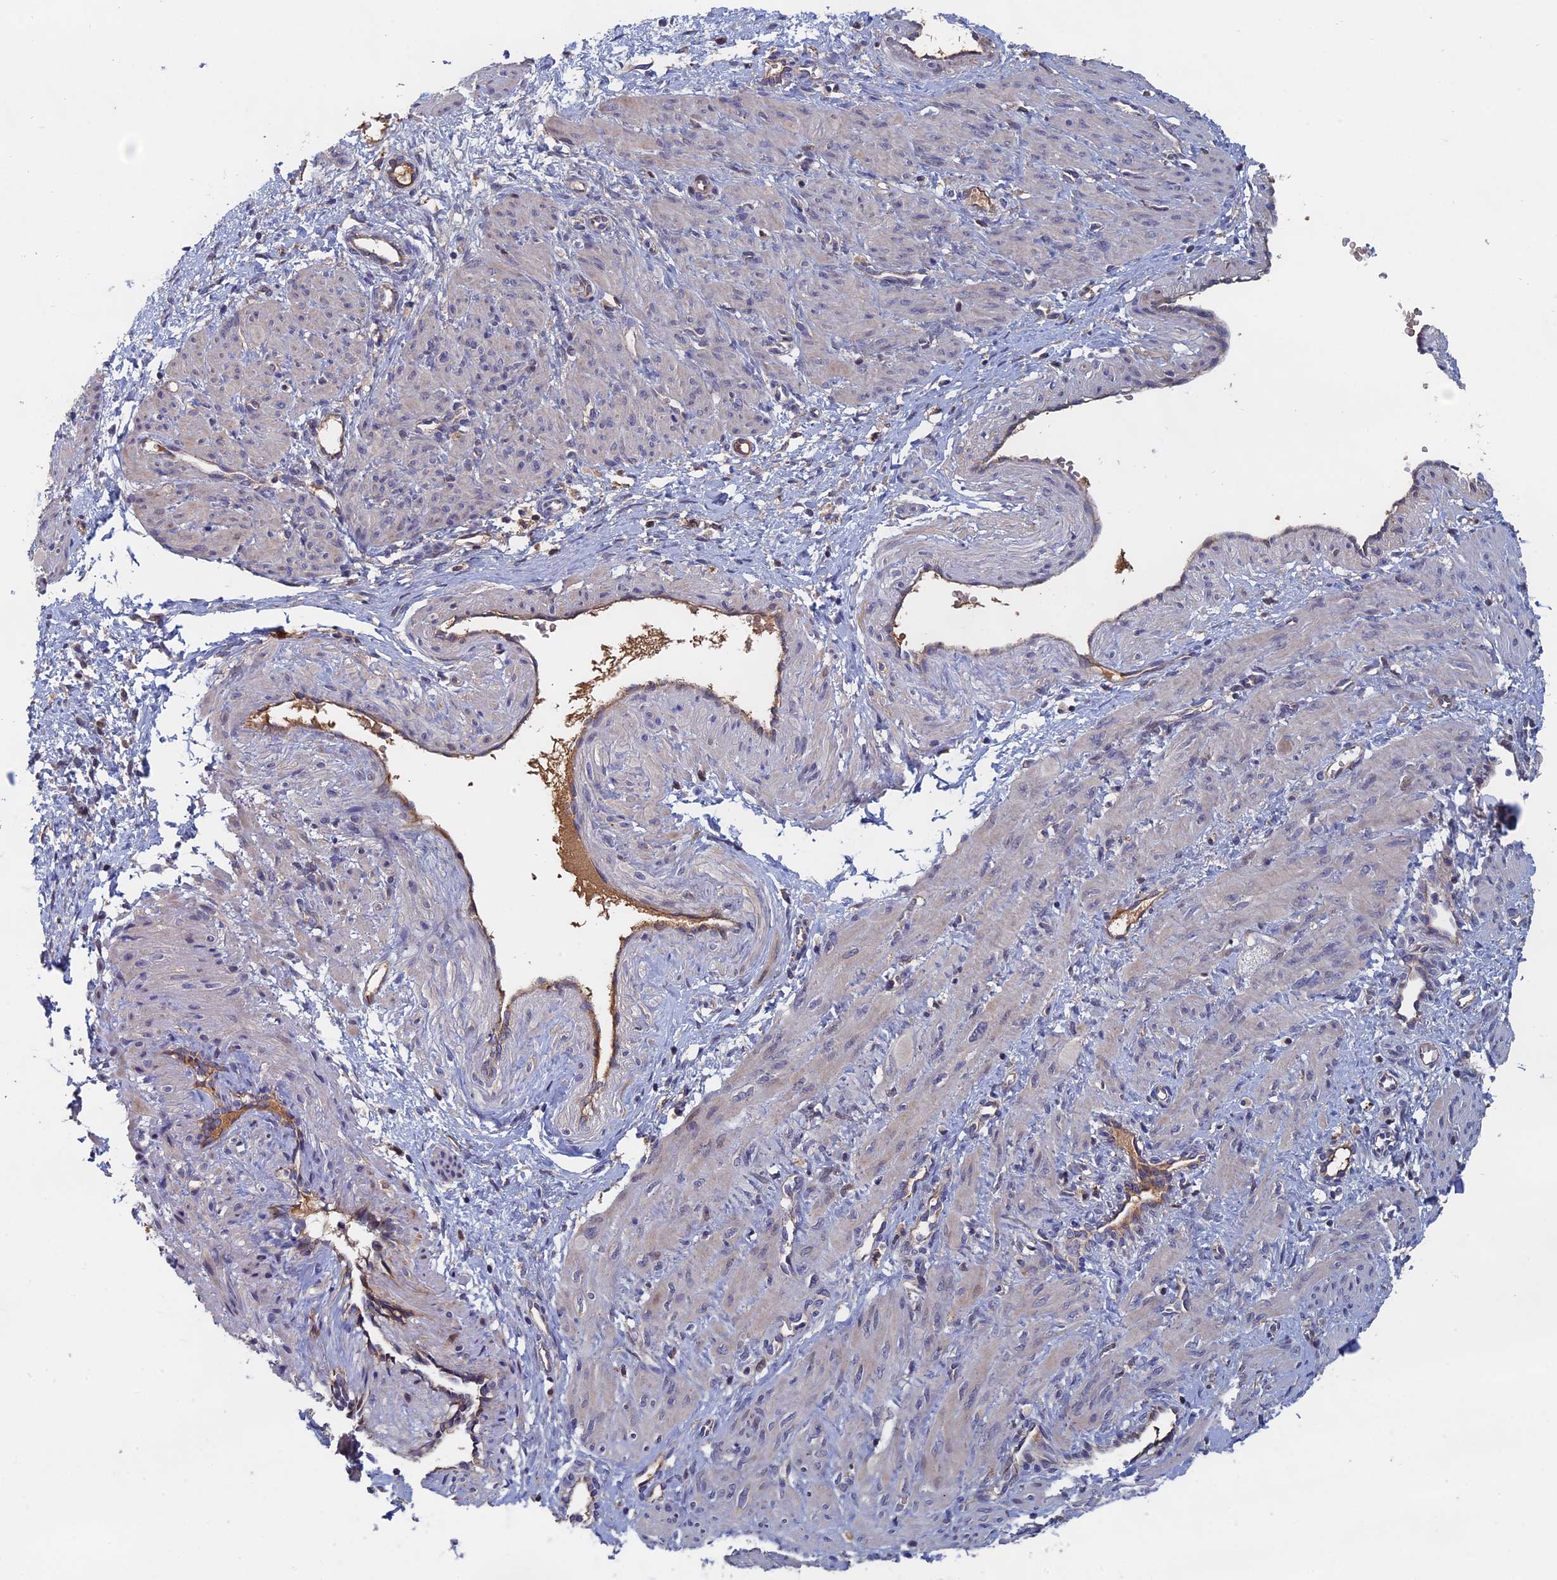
{"staining": {"intensity": "weak", "quantity": "25%-75%", "location": "cytoplasmic/membranous"}, "tissue": "smooth muscle", "cell_type": "Smooth muscle cells", "image_type": "normal", "snomed": [{"axis": "morphology", "description": "Normal tissue, NOS"}, {"axis": "topography", "description": "Endometrium"}], "caption": "An IHC image of unremarkable tissue is shown. Protein staining in brown highlights weak cytoplasmic/membranous positivity in smooth muscle within smooth muscle cells. The protein of interest is stained brown, and the nuclei are stained in blue (DAB (3,3'-diaminobenzidine) IHC with brightfield microscopy, high magnification).", "gene": "SLC33A1", "patient": {"sex": "female", "age": 33}}